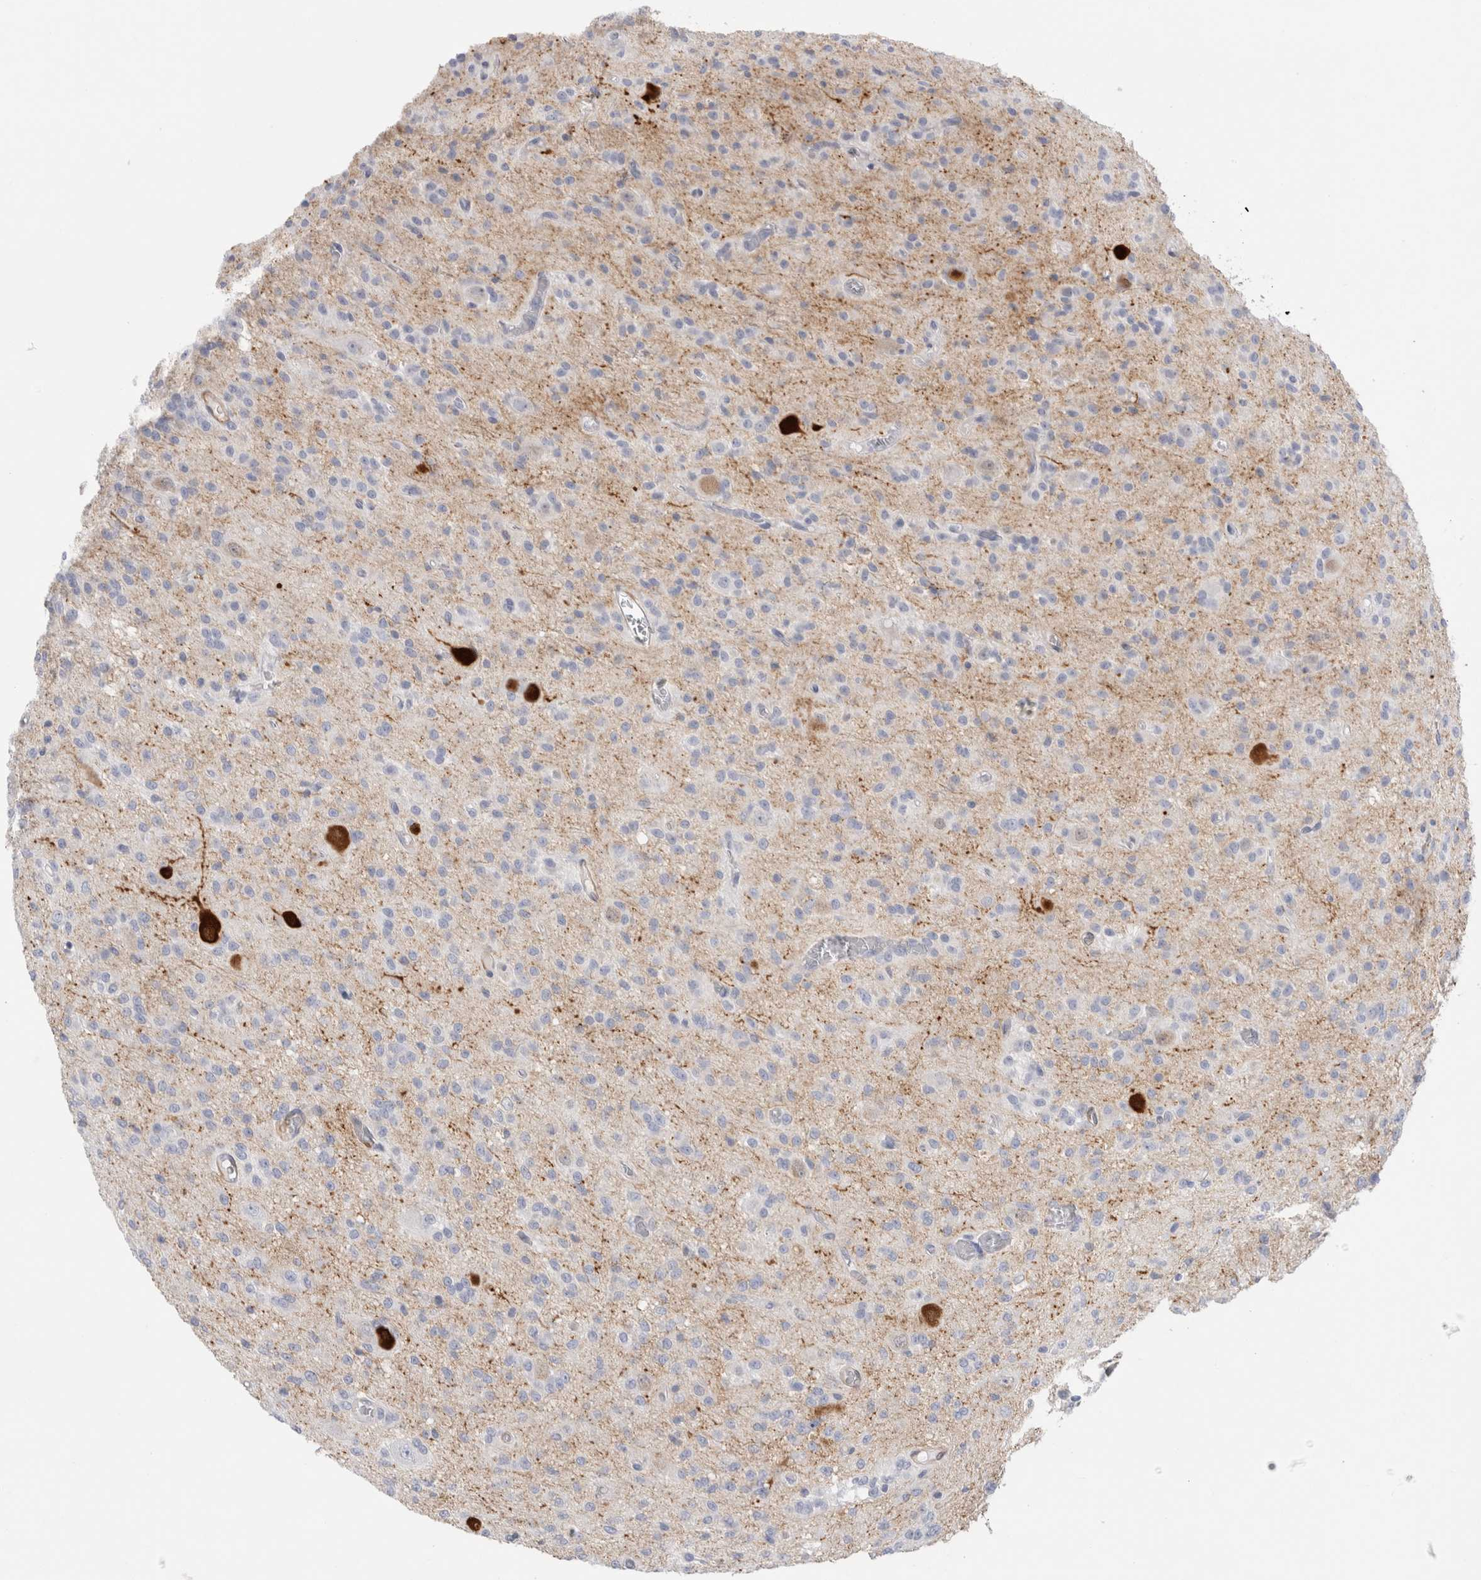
{"staining": {"intensity": "negative", "quantity": "none", "location": "none"}, "tissue": "glioma", "cell_type": "Tumor cells", "image_type": "cancer", "snomed": [{"axis": "morphology", "description": "Glioma, malignant, High grade"}, {"axis": "topography", "description": "Brain"}], "caption": "DAB (3,3'-diaminobenzidine) immunohistochemical staining of glioma demonstrates no significant staining in tumor cells.", "gene": "NAPEPLD", "patient": {"sex": "female", "age": 59}}